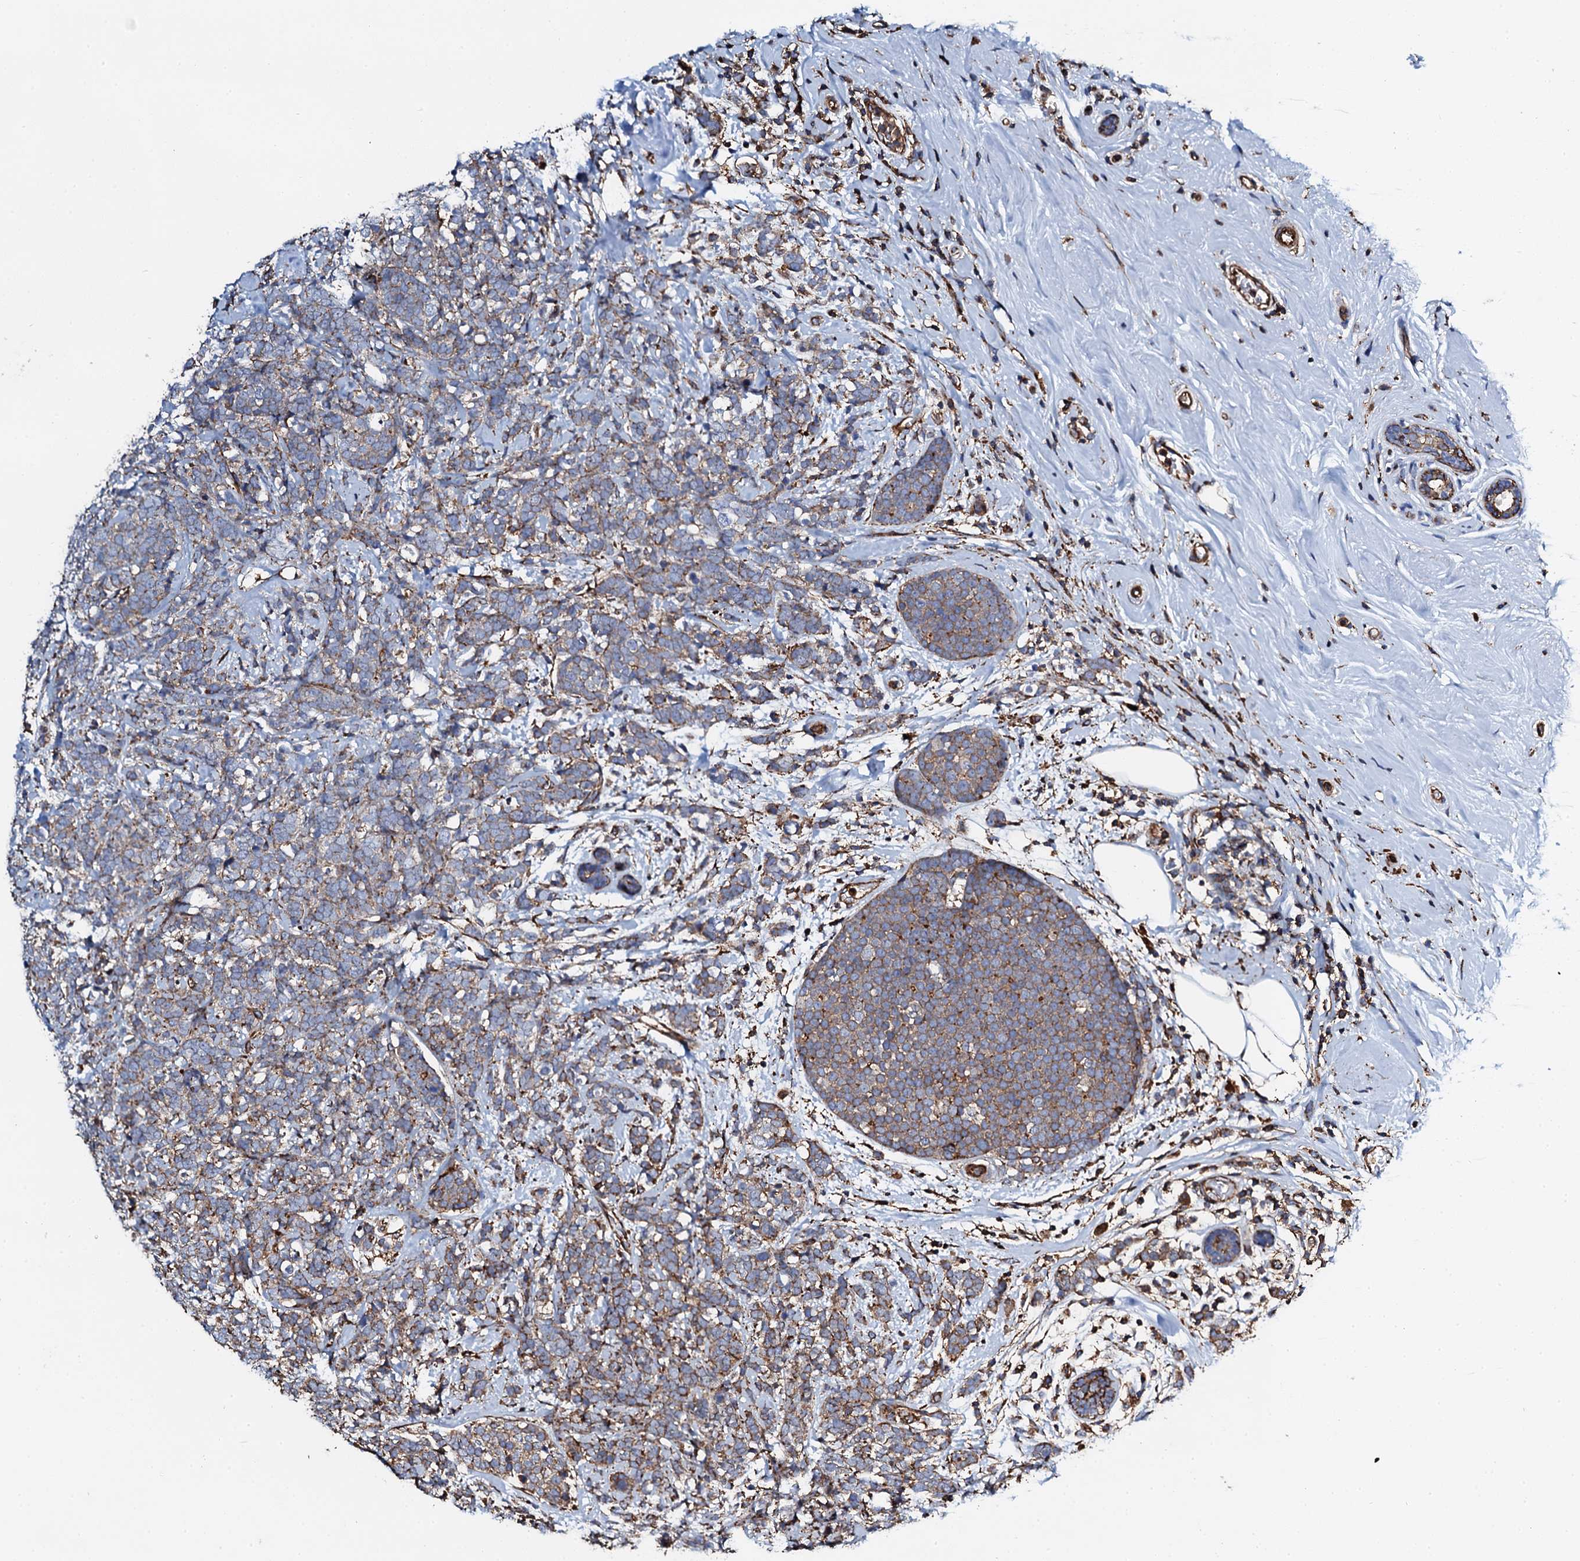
{"staining": {"intensity": "weak", "quantity": "25%-75%", "location": "cytoplasmic/membranous"}, "tissue": "breast cancer", "cell_type": "Tumor cells", "image_type": "cancer", "snomed": [{"axis": "morphology", "description": "Lobular carcinoma"}, {"axis": "topography", "description": "Breast"}], "caption": "Immunohistochemistry (IHC) image of neoplastic tissue: breast cancer (lobular carcinoma) stained using immunohistochemistry exhibits low levels of weak protein expression localized specifically in the cytoplasmic/membranous of tumor cells, appearing as a cytoplasmic/membranous brown color.", "gene": "INTS10", "patient": {"sex": "female", "age": 58}}